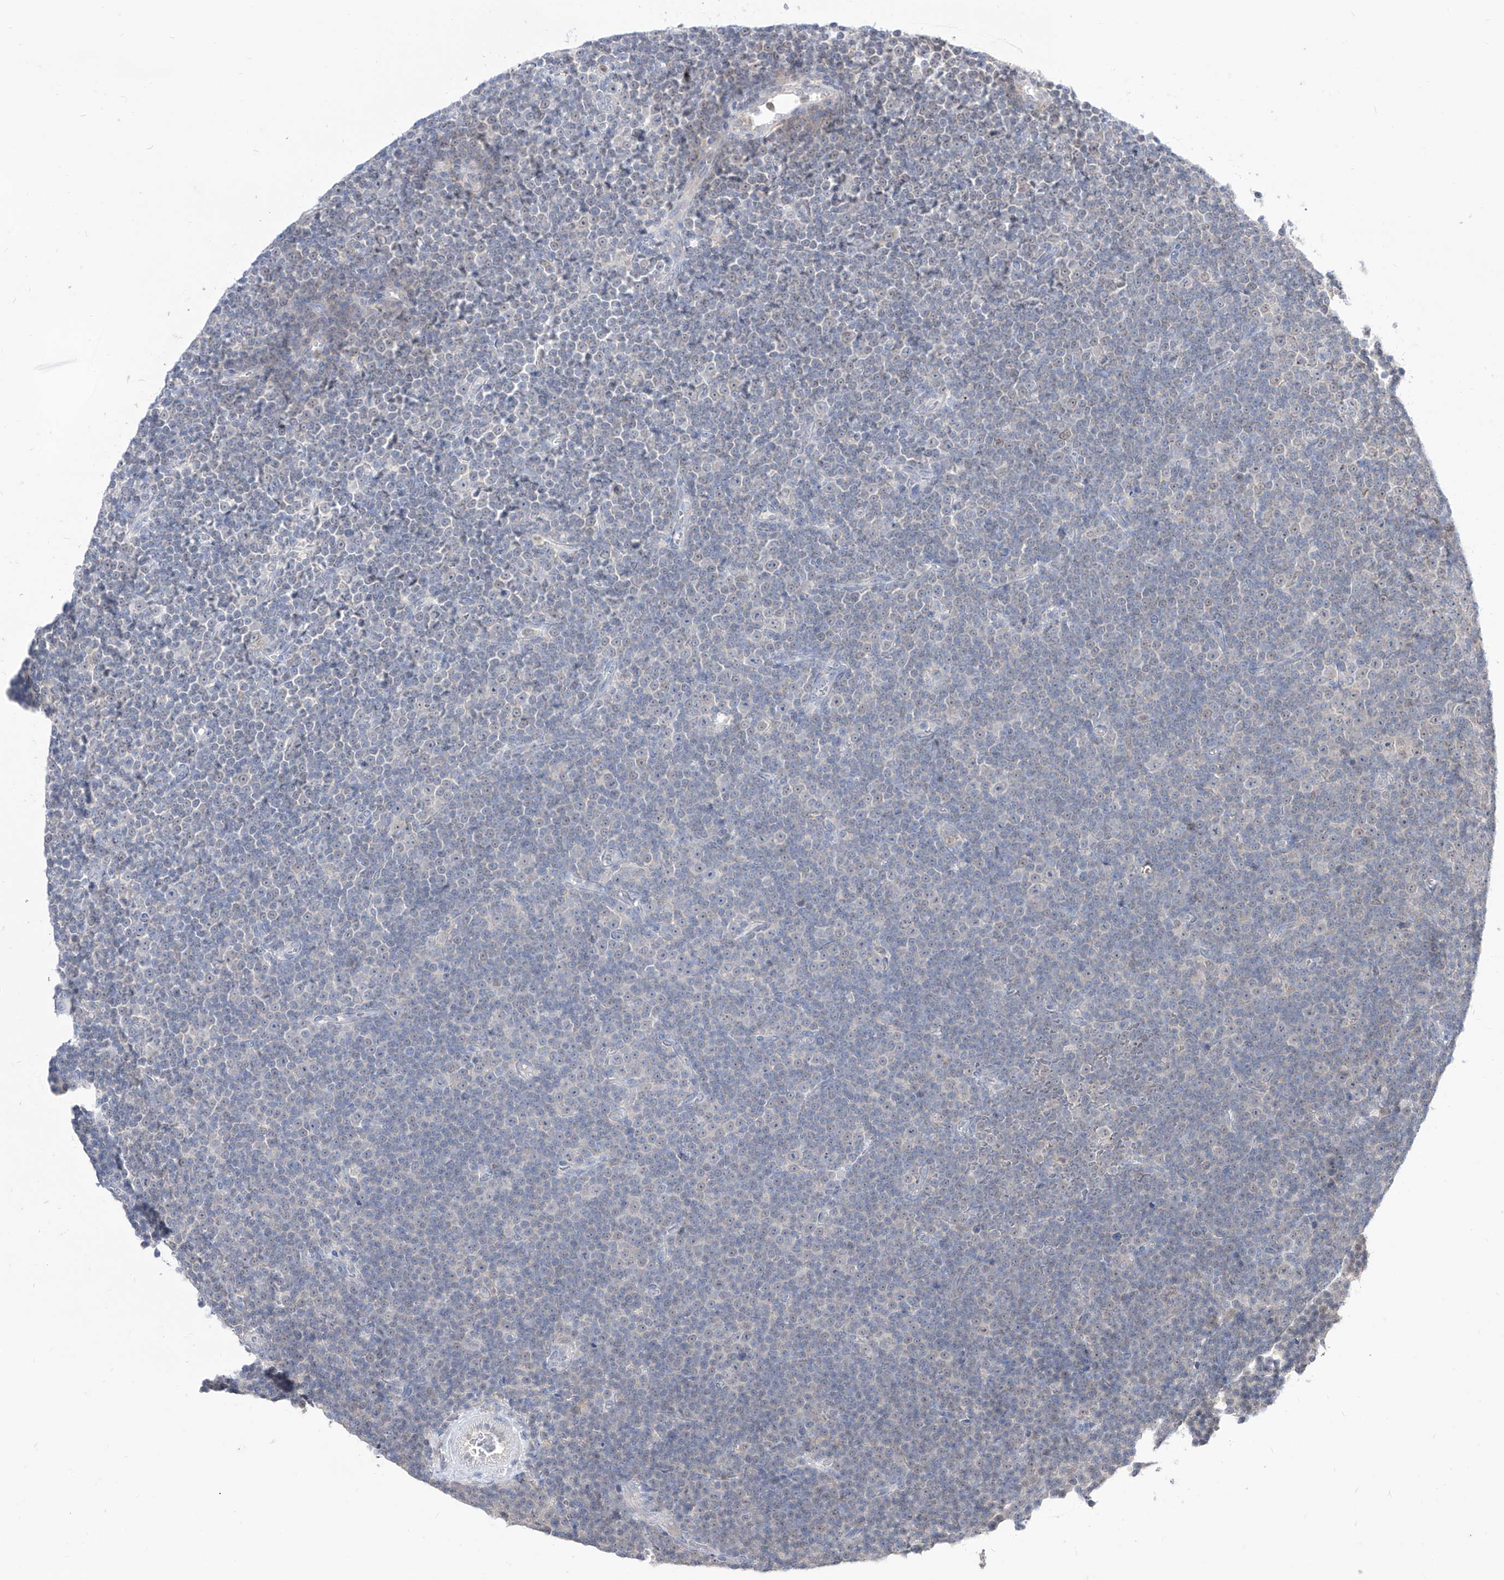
{"staining": {"intensity": "negative", "quantity": "none", "location": "none"}, "tissue": "lymphoma", "cell_type": "Tumor cells", "image_type": "cancer", "snomed": [{"axis": "morphology", "description": "Malignant lymphoma, non-Hodgkin's type, Low grade"}, {"axis": "topography", "description": "Lymph node"}], "caption": "IHC photomicrograph of neoplastic tissue: human malignant lymphoma, non-Hodgkin's type (low-grade) stained with DAB (3,3'-diaminobenzidine) shows no significant protein expression in tumor cells. (DAB immunohistochemistry (IHC) visualized using brightfield microscopy, high magnification).", "gene": "BROX", "patient": {"sex": "female", "age": 67}}